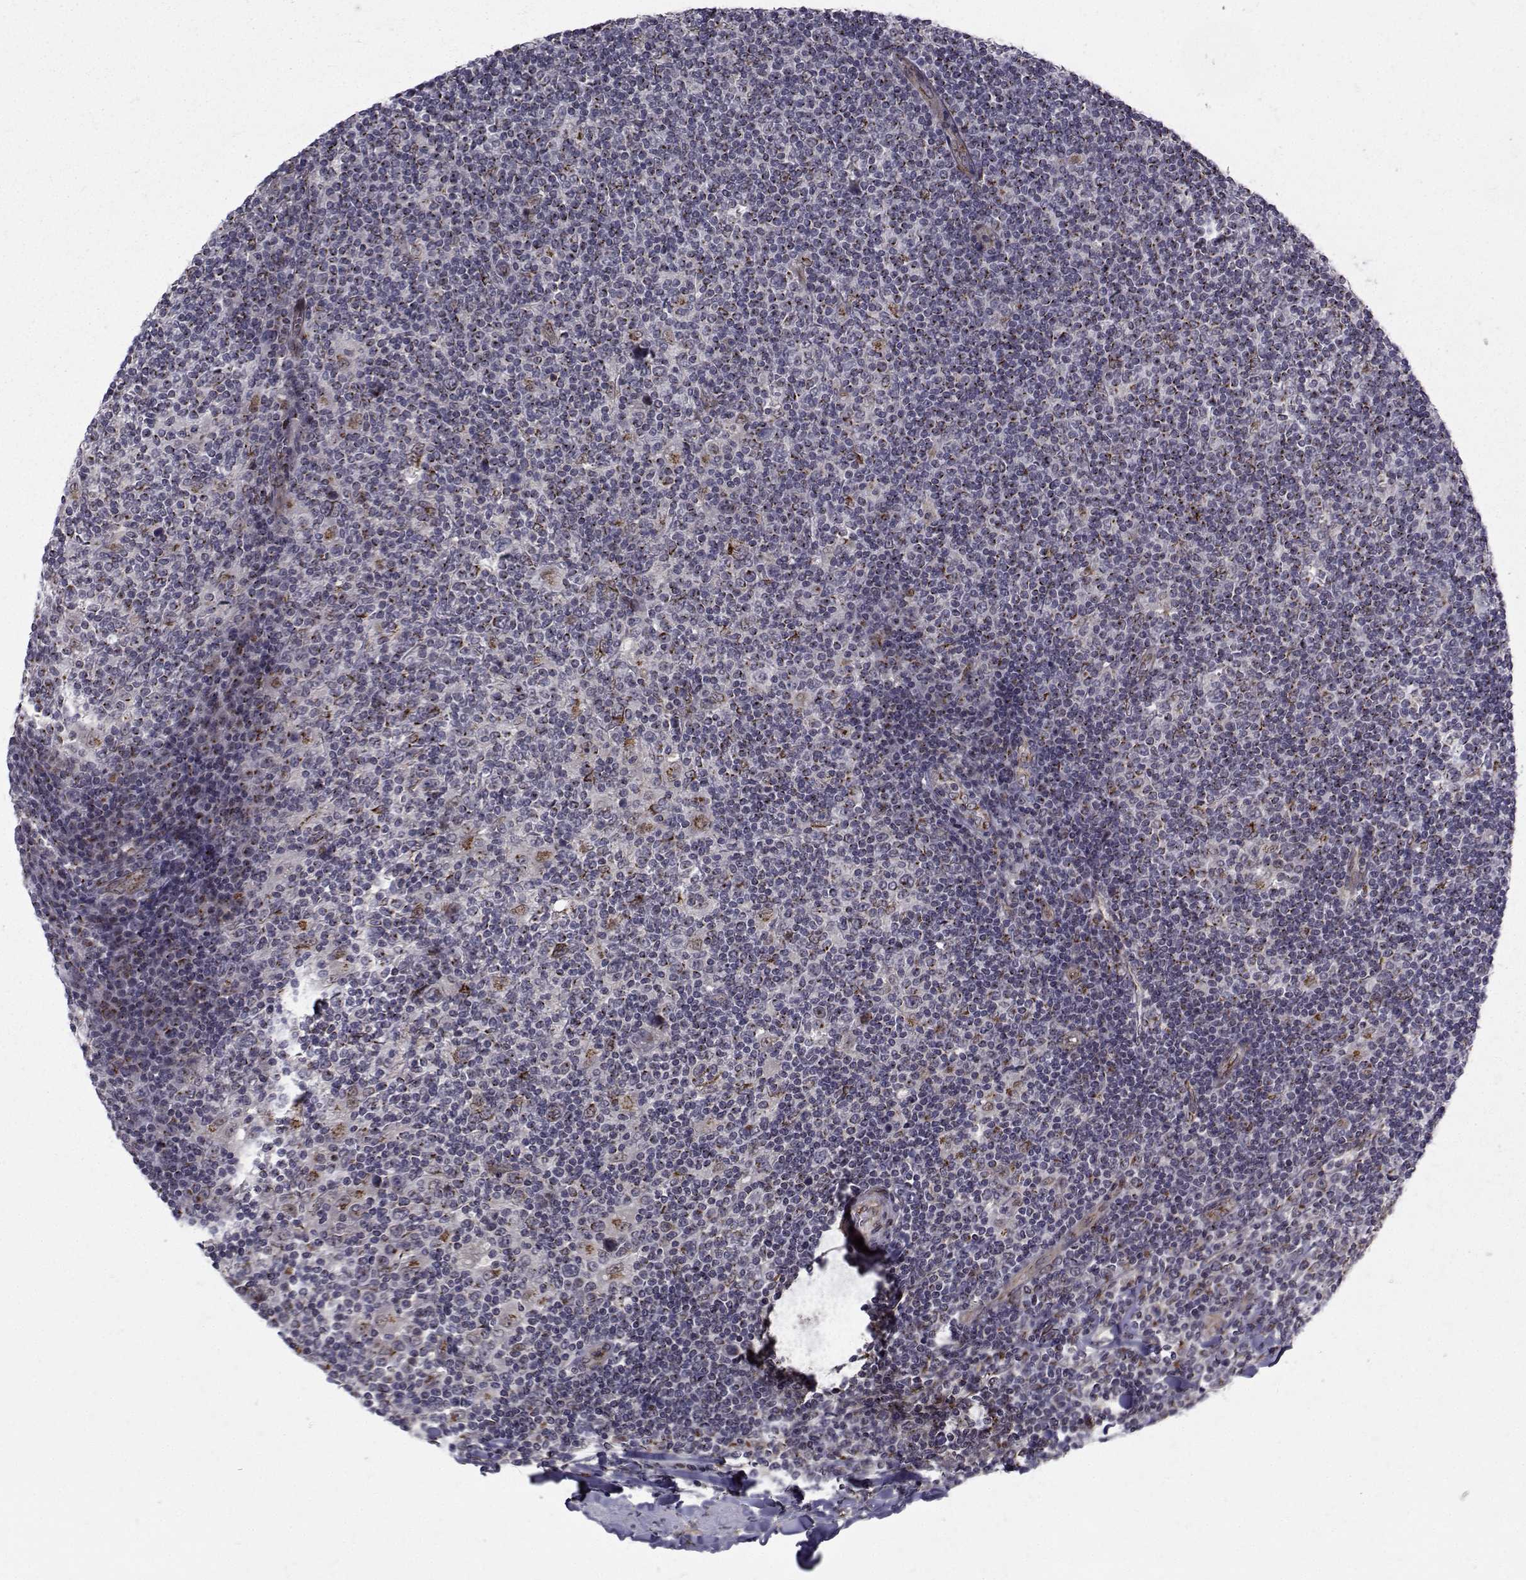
{"staining": {"intensity": "negative", "quantity": "none", "location": "none"}, "tissue": "lymphoma", "cell_type": "Tumor cells", "image_type": "cancer", "snomed": [{"axis": "morphology", "description": "Hodgkin's disease, NOS"}, {"axis": "topography", "description": "Lymph node"}], "caption": "IHC of human Hodgkin's disease exhibits no expression in tumor cells.", "gene": "ATP6V1C2", "patient": {"sex": "male", "age": 40}}